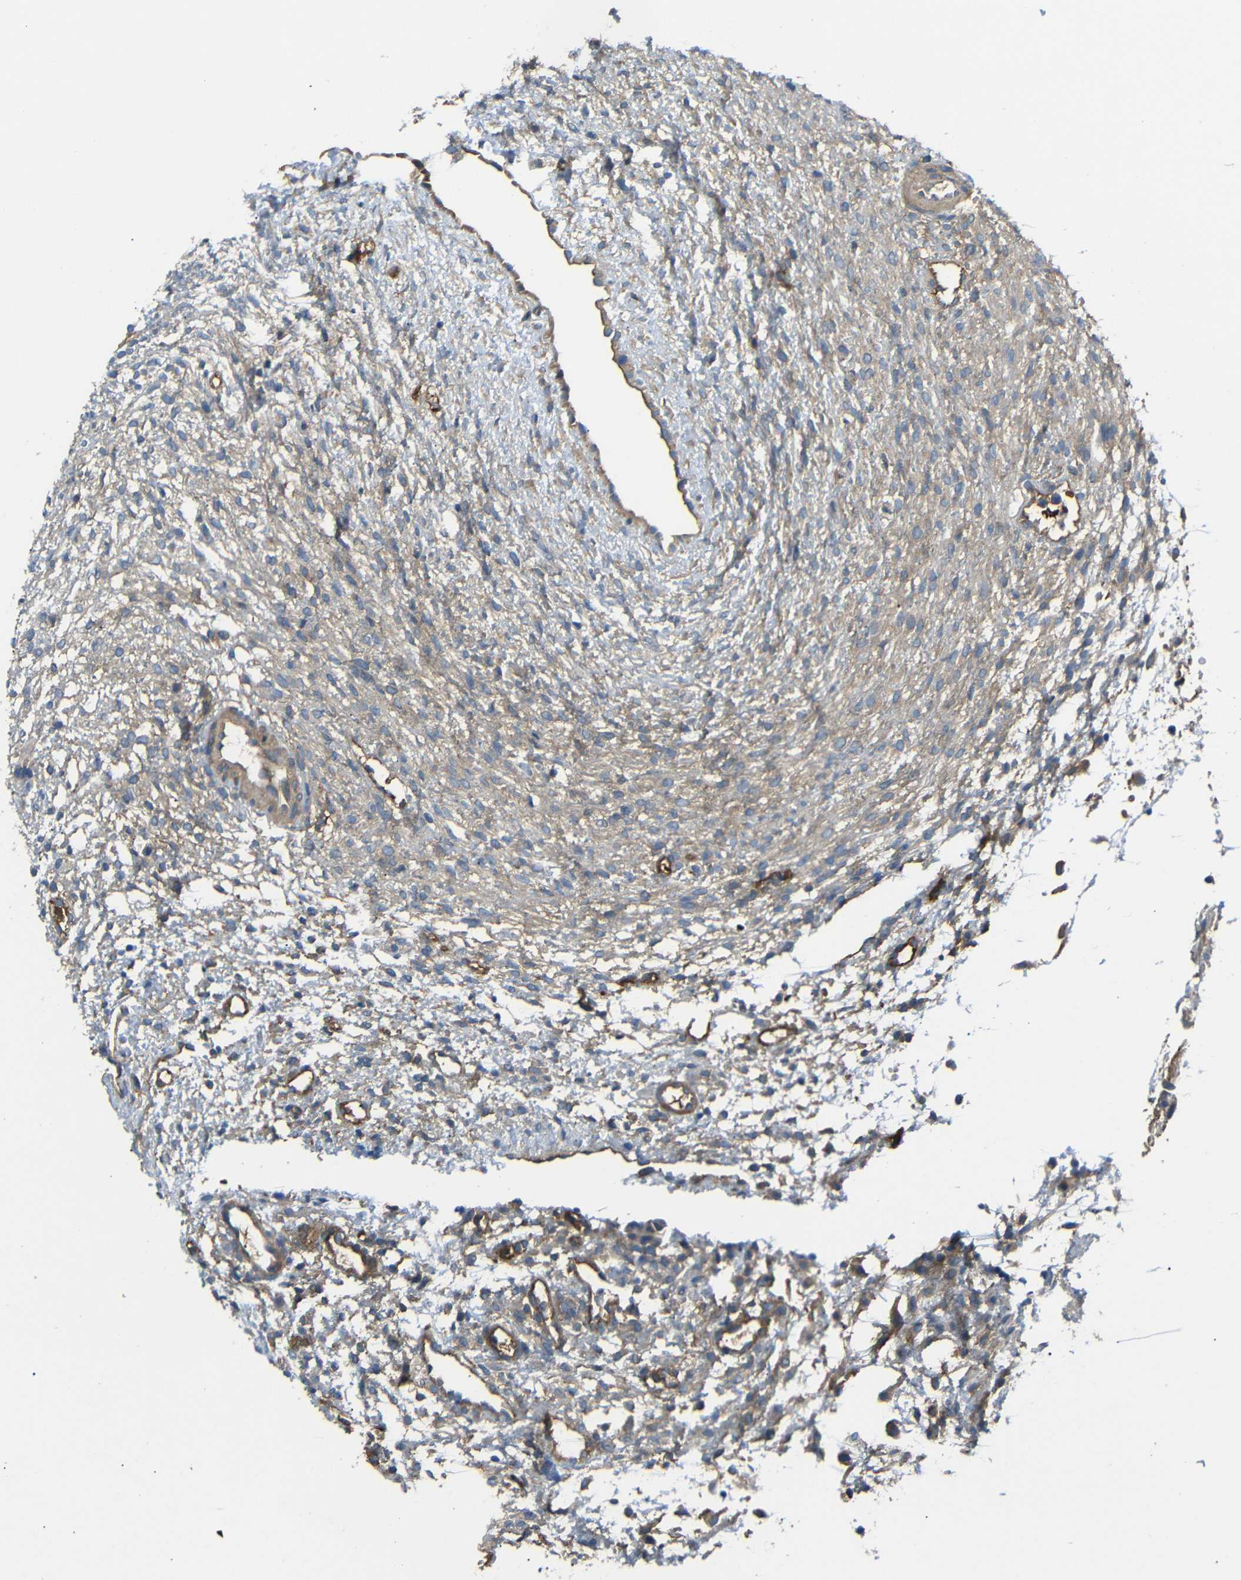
{"staining": {"intensity": "weak", "quantity": "25%-75%", "location": "cytoplasmic/membranous"}, "tissue": "ovary", "cell_type": "Ovarian stroma cells", "image_type": "normal", "snomed": [{"axis": "morphology", "description": "Normal tissue, NOS"}, {"axis": "morphology", "description": "Cyst, NOS"}, {"axis": "topography", "description": "Ovary"}], "caption": "Immunohistochemistry (IHC) of normal human ovary displays low levels of weak cytoplasmic/membranous expression in approximately 25%-75% of ovarian stroma cells. The staining was performed using DAB (3,3'-diaminobenzidine) to visualize the protein expression in brown, while the nuclei were stained in blue with hematoxylin (Magnification: 20x).", "gene": "MYO1B", "patient": {"sex": "female", "age": 18}}